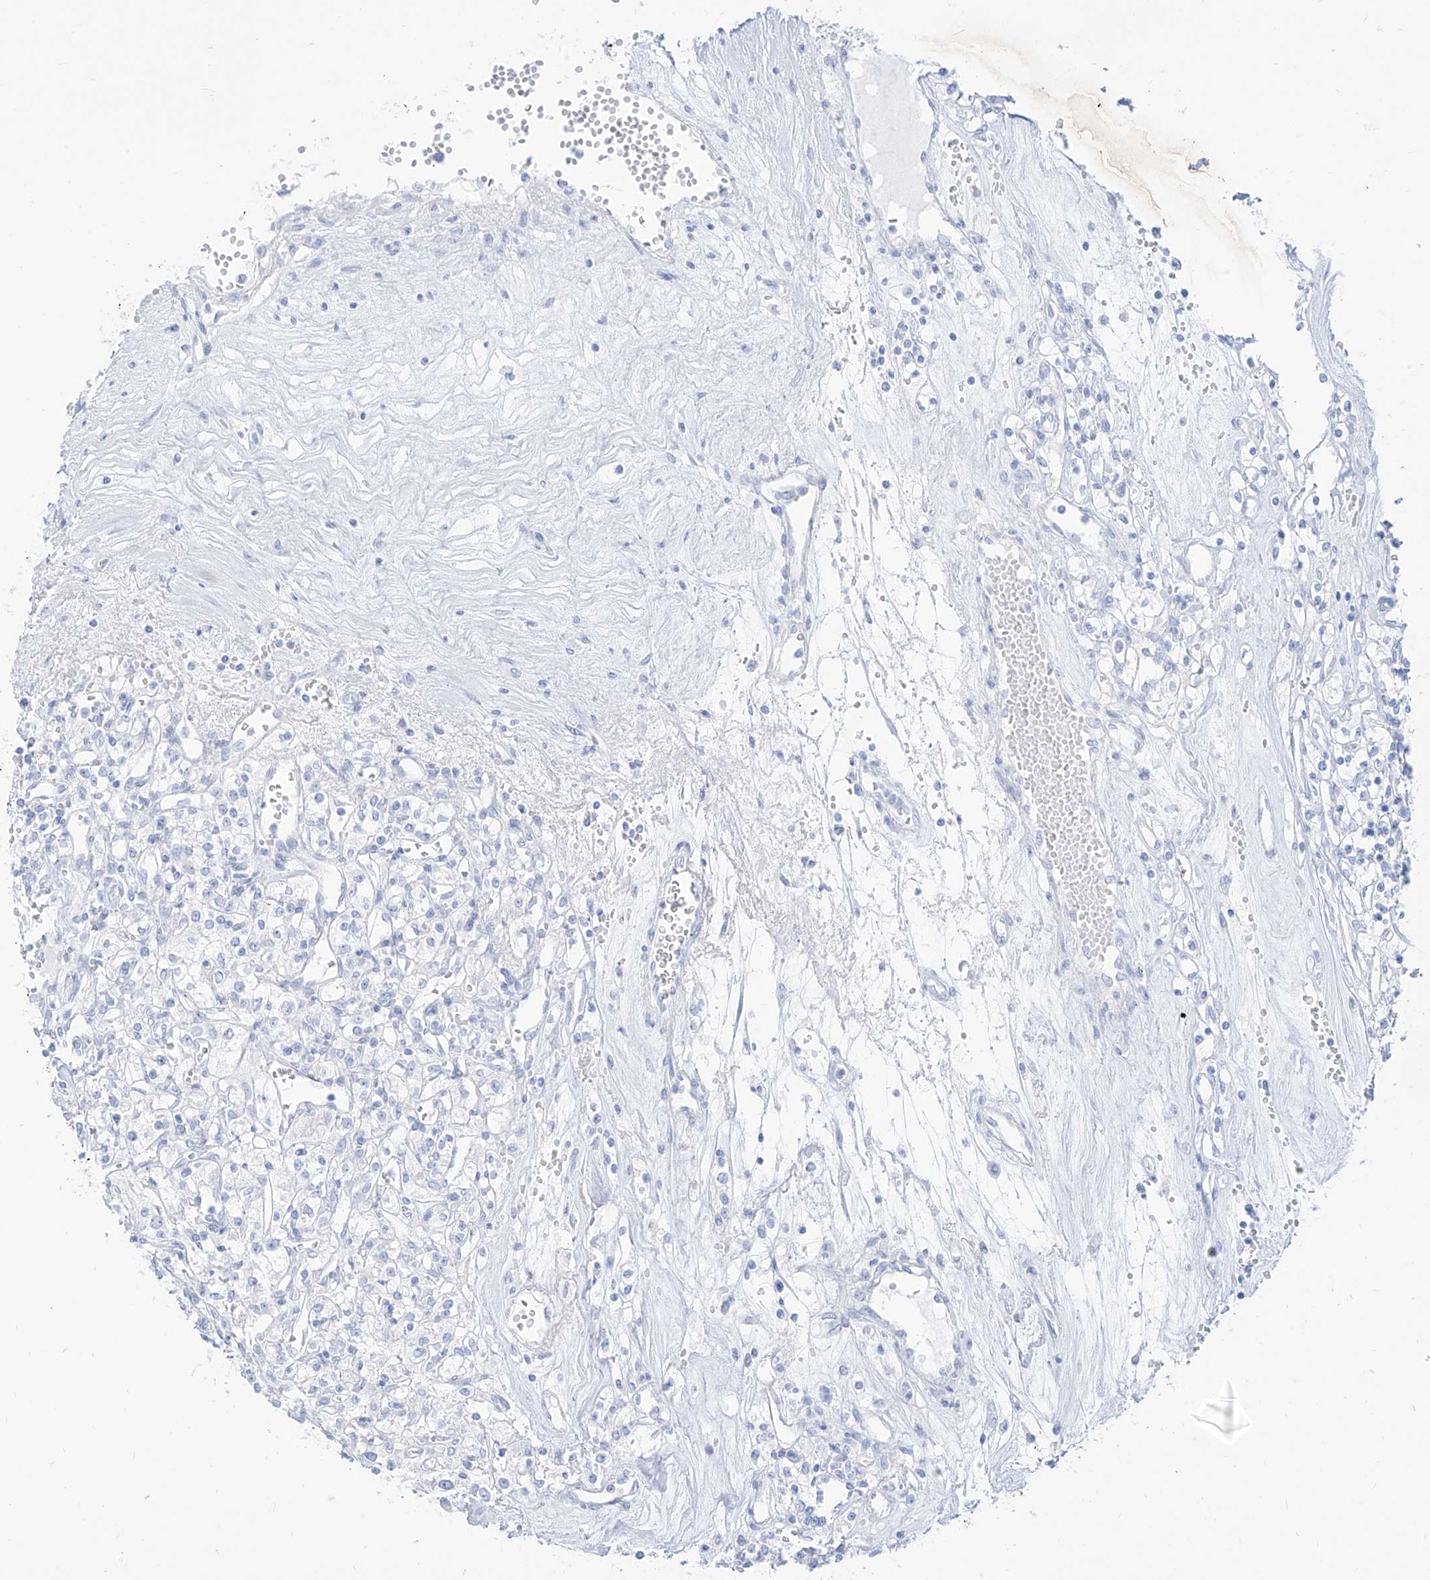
{"staining": {"intensity": "negative", "quantity": "none", "location": "none"}, "tissue": "renal cancer", "cell_type": "Tumor cells", "image_type": "cancer", "snomed": [{"axis": "morphology", "description": "Adenocarcinoma, NOS"}, {"axis": "topography", "description": "Kidney"}], "caption": "High magnification brightfield microscopy of adenocarcinoma (renal) stained with DAB (3,3'-diaminobenzidine) (brown) and counterstained with hematoxylin (blue): tumor cells show no significant expression.", "gene": "ARHGEF40", "patient": {"sex": "female", "age": 59}}